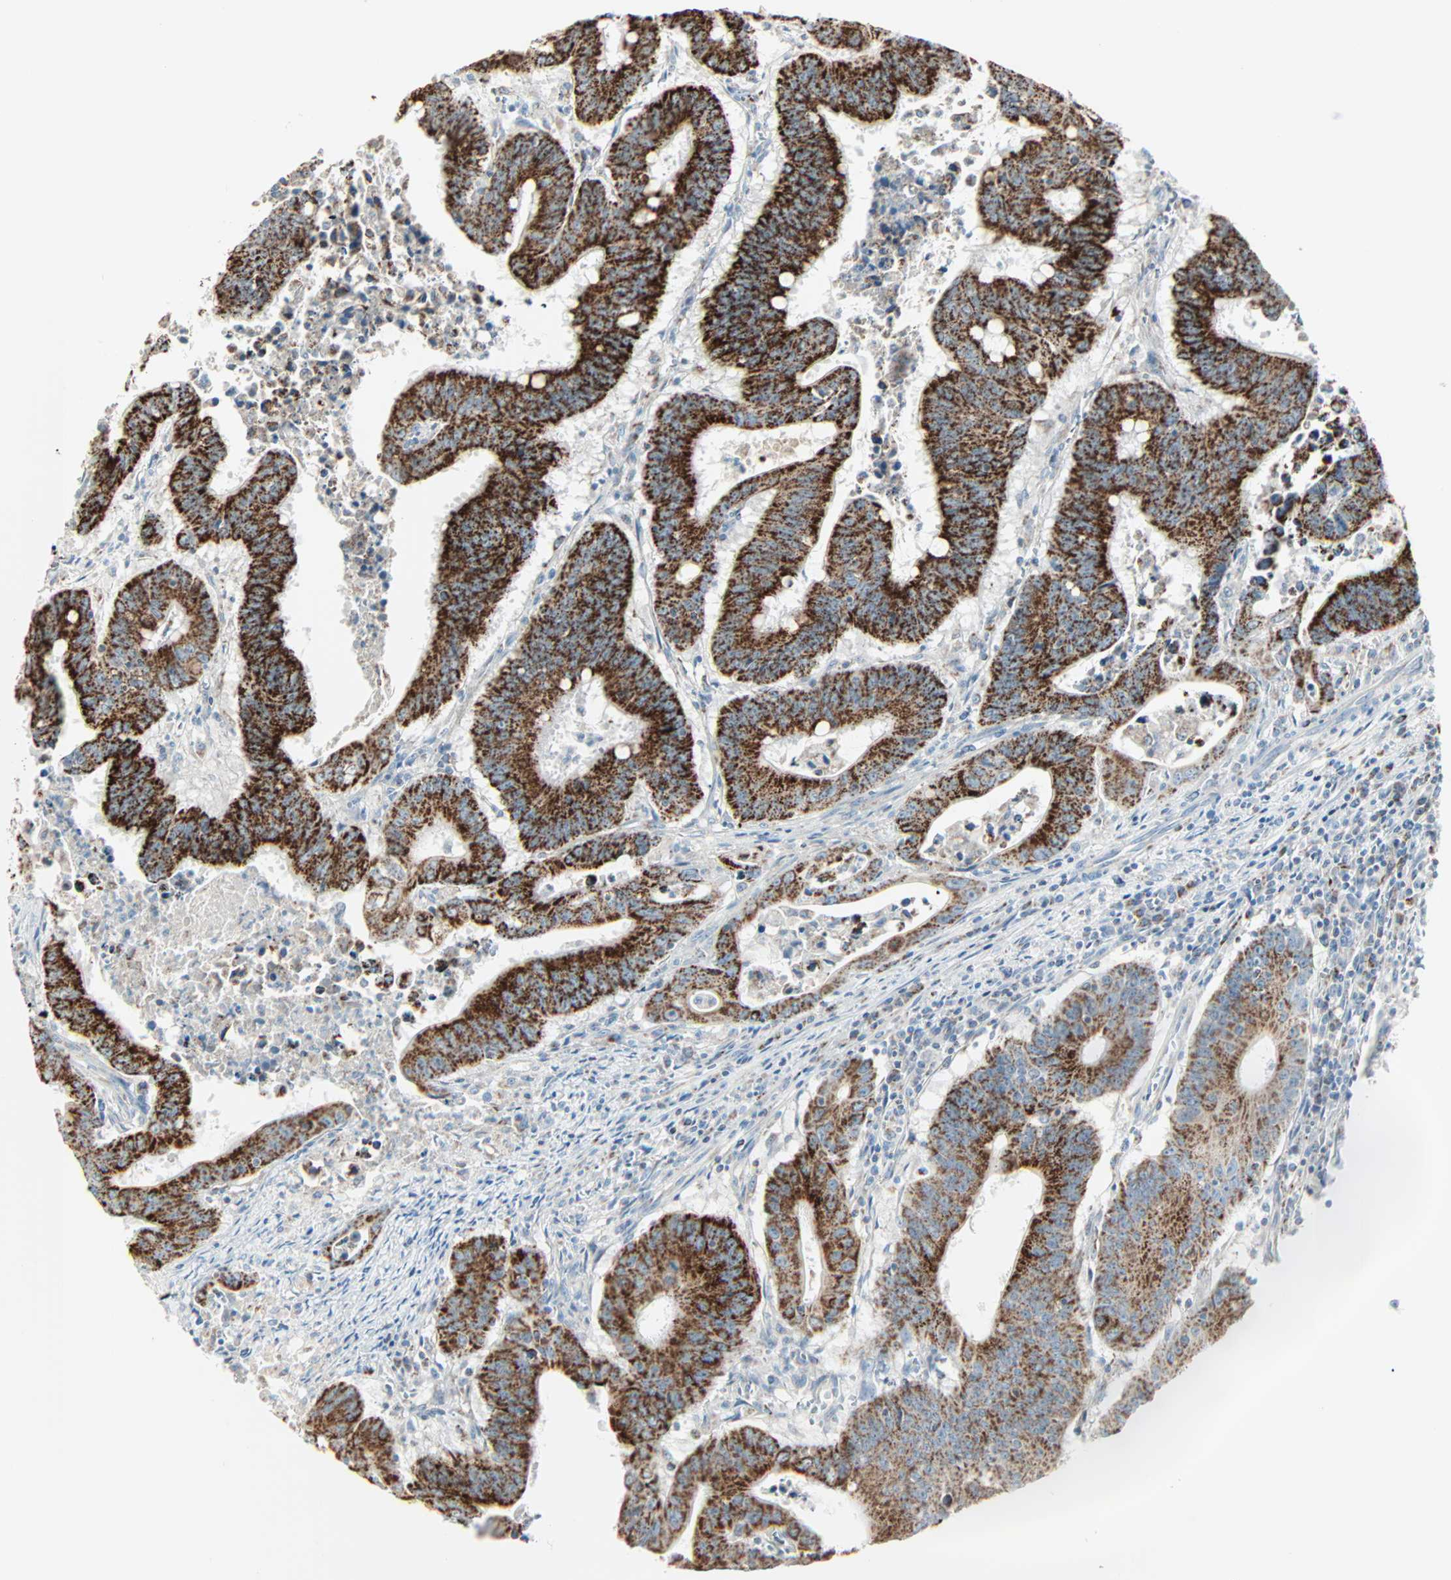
{"staining": {"intensity": "strong", "quantity": ">75%", "location": "cytoplasmic/membranous"}, "tissue": "colorectal cancer", "cell_type": "Tumor cells", "image_type": "cancer", "snomed": [{"axis": "morphology", "description": "Adenocarcinoma, NOS"}, {"axis": "topography", "description": "Colon"}], "caption": "The image reveals immunohistochemical staining of adenocarcinoma (colorectal). There is strong cytoplasmic/membranous staining is identified in approximately >75% of tumor cells.", "gene": "IDH2", "patient": {"sex": "male", "age": 45}}